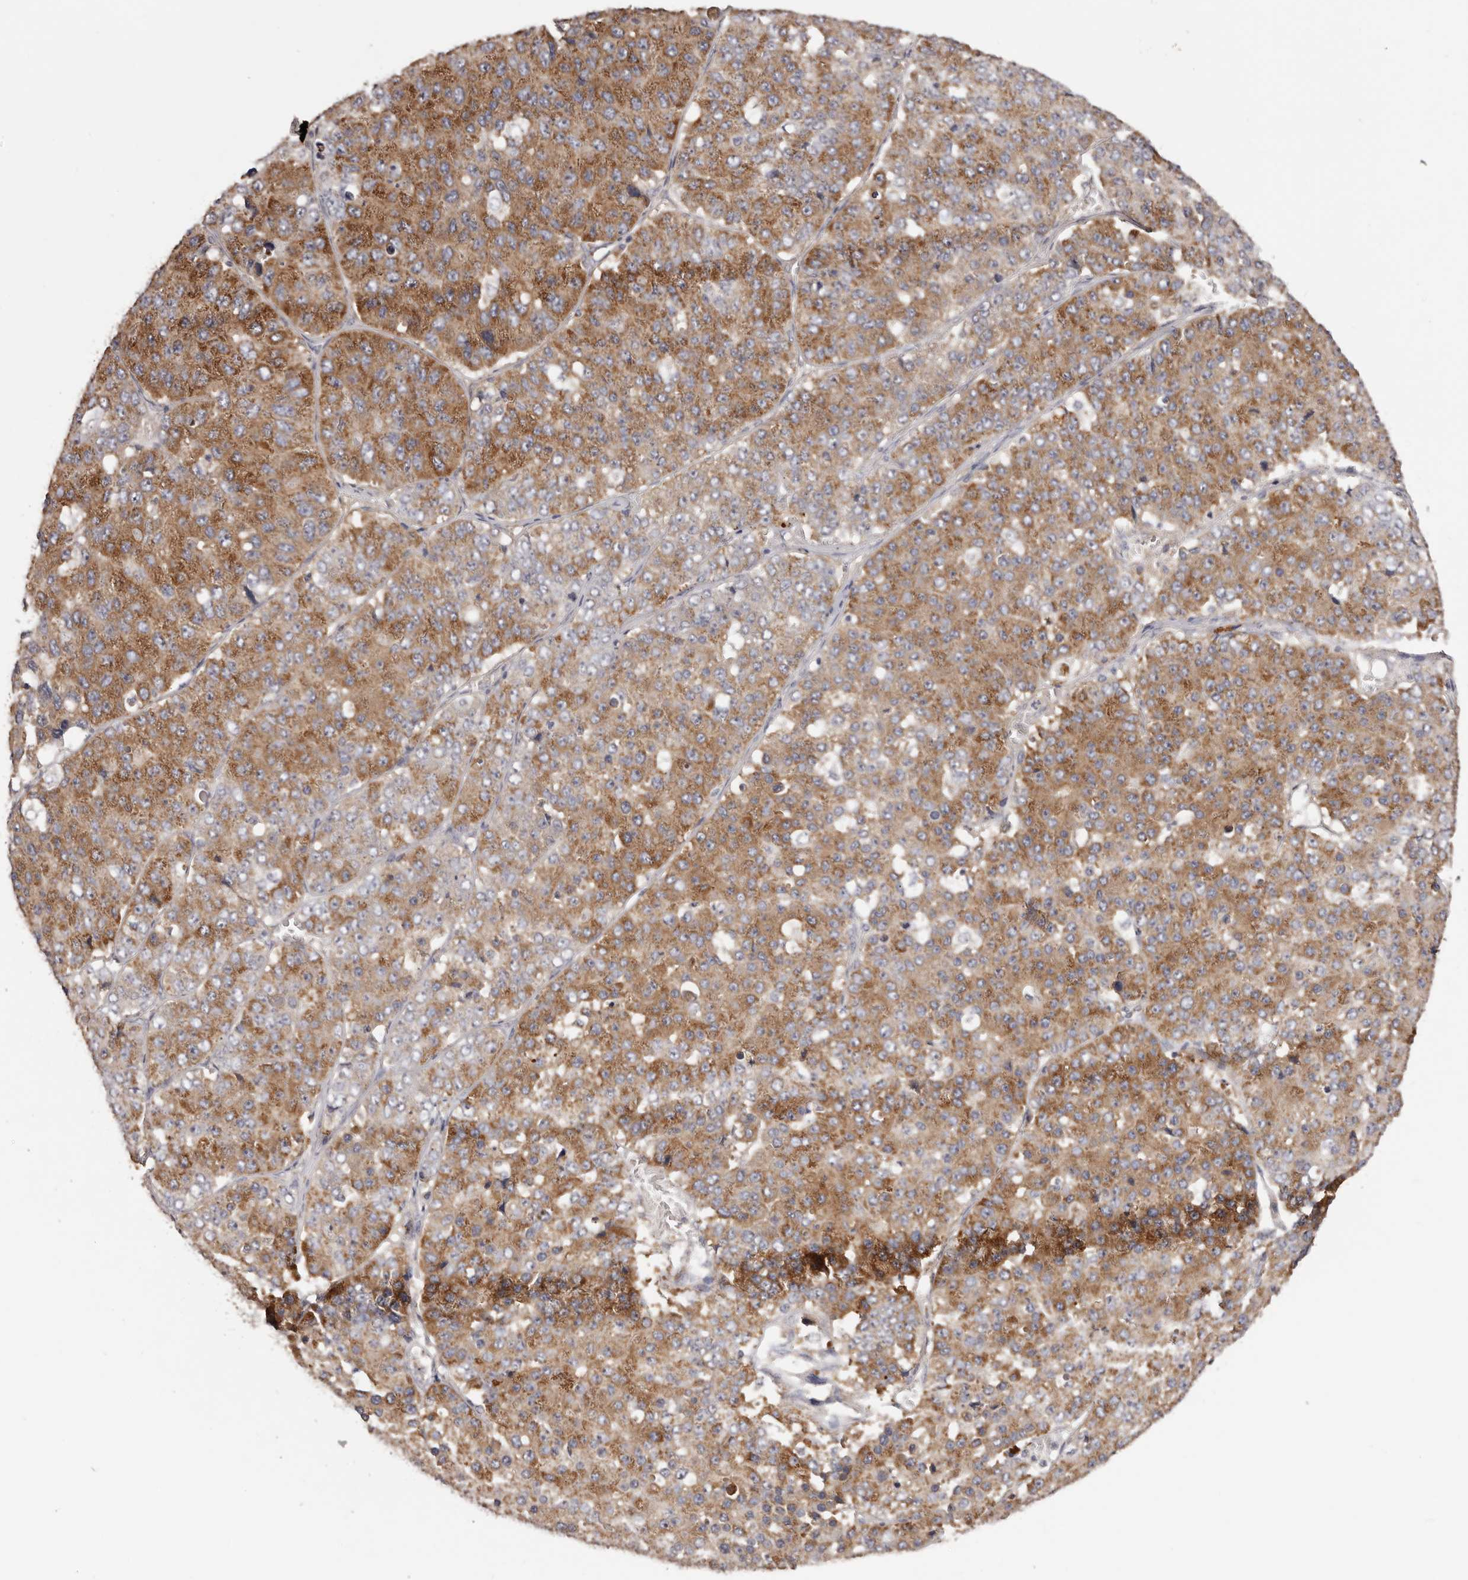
{"staining": {"intensity": "moderate", "quantity": ">75%", "location": "cytoplasmic/membranous"}, "tissue": "pancreatic cancer", "cell_type": "Tumor cells", "image_type": "cancer", "snomed": [{"axis": "morphology", "description": "Adenocarcinoma, NOS"}, {"axis": "topography", "description": "Pancreas"}], "caption": "A brown stain labels moderate cytoplasmic/membranous positivity of a protein in human adenocarcinoma (pancreatic) tumor cells.", "gene": "LTV1", "patient": {"sex": "male", "age": 50}}